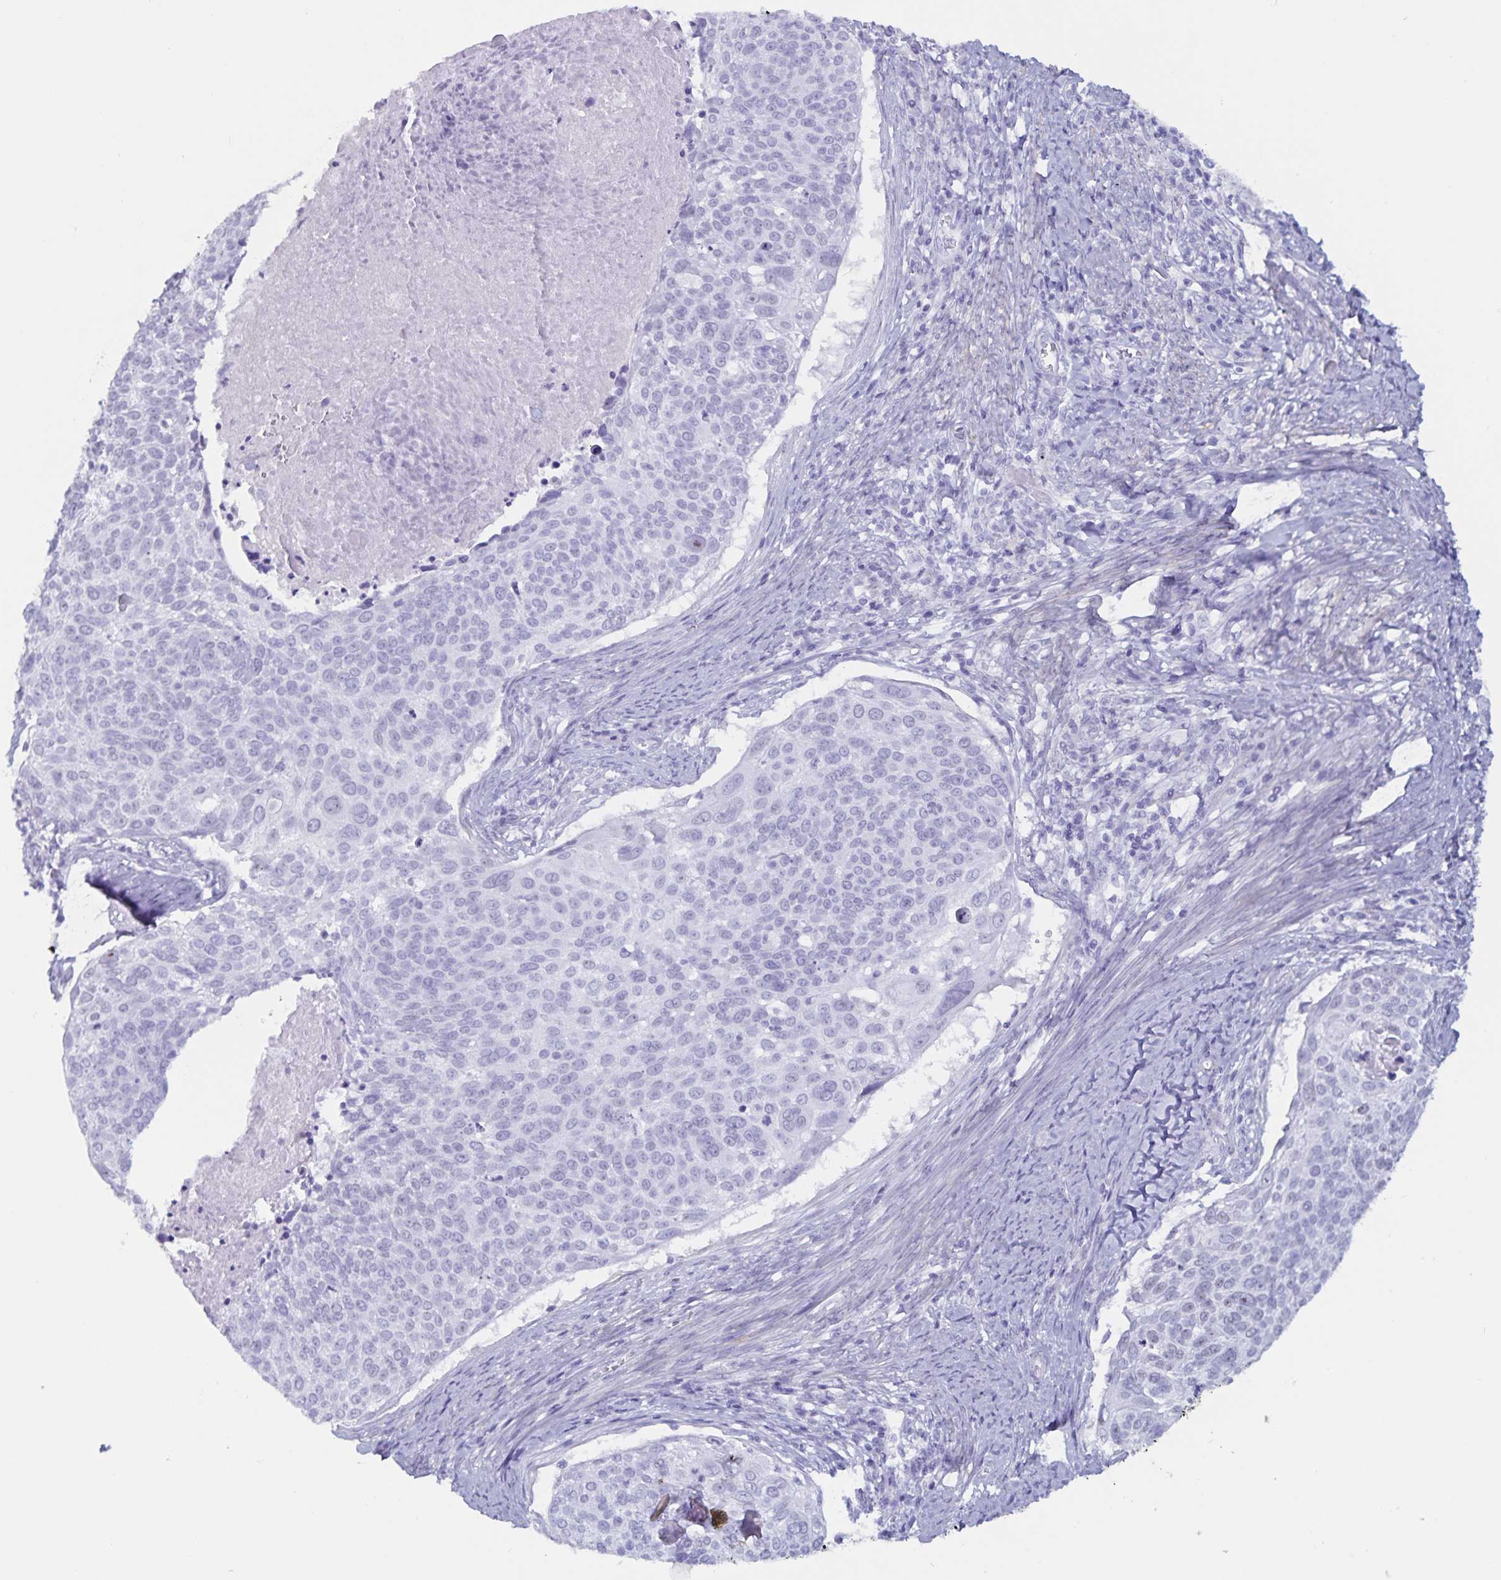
{"staining": {"intensity": "negative", "quantity": "none", "location": "none"}, "tissue": "cervical cancer", "cell_type": "Tumor cells", "image_type": "cancer", "snomed": [{"axis": "morphology", "description": "Squamous cell carcinoma, NOS"}, {"axis": "topography", "description": "Cervix"}], "caption": "Cervical squamous cell carcinoma was stained to show a protein in brown. There is no significant staining in tumor cells.", "gene": "GPR137", "patient": {"sex": "female", "age": 39}}